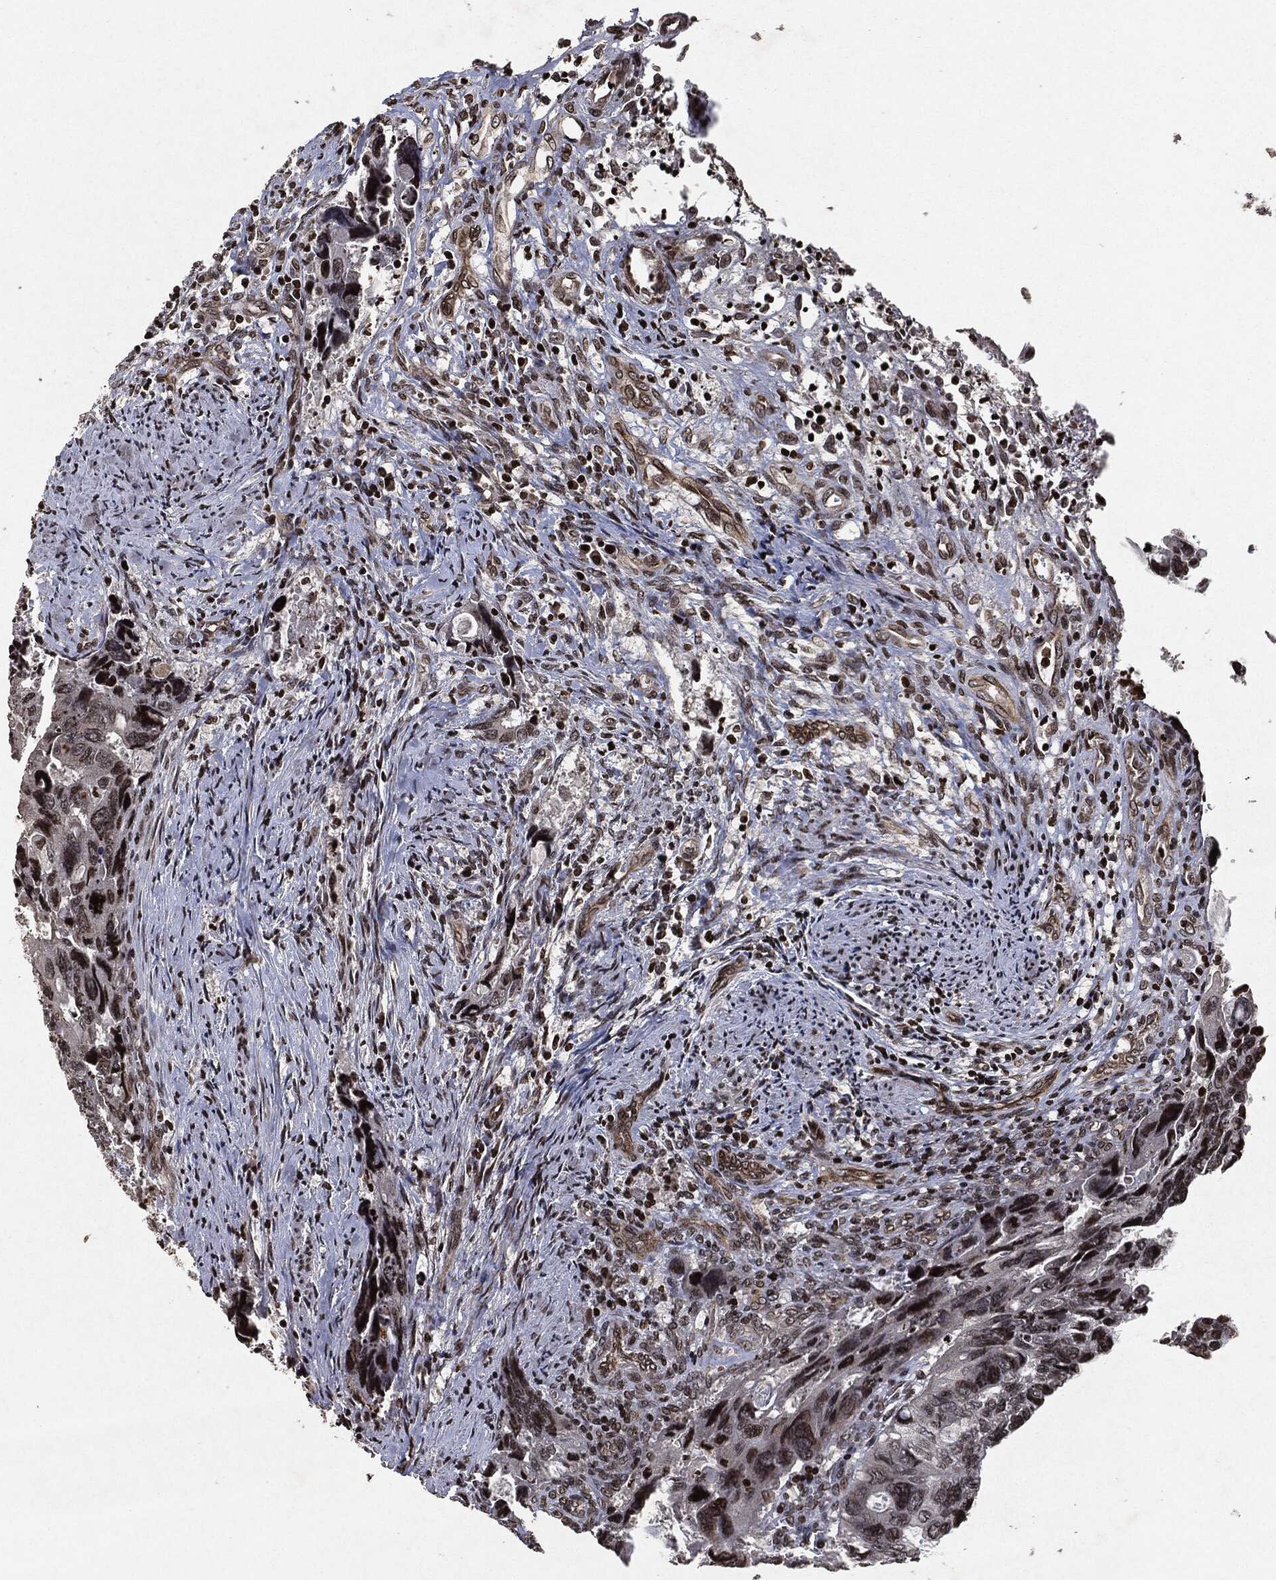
{"staining": {"intensity": "negative", "quantity": "none", "location": "none"}, "tissue": "colorectal cancer", "cell_type": "Tumor cells", "image_type": "cancer", "snomed": [{"axis": "morphology", "description": "Adenocarcinoma, NOS"}, {"axis": "topography", "description": "Rectum"}], "caption": "Immunohistochemistry (IHC) image of neoplastic tissue: colorectal cancer (adenocarcinoma) stained with DAB (3,3'-diaminobenzidine) demonstrates no significant protein expression in tumor cells.", "gene": "JUN", "patient": {"sex": "male", "age": 62}}